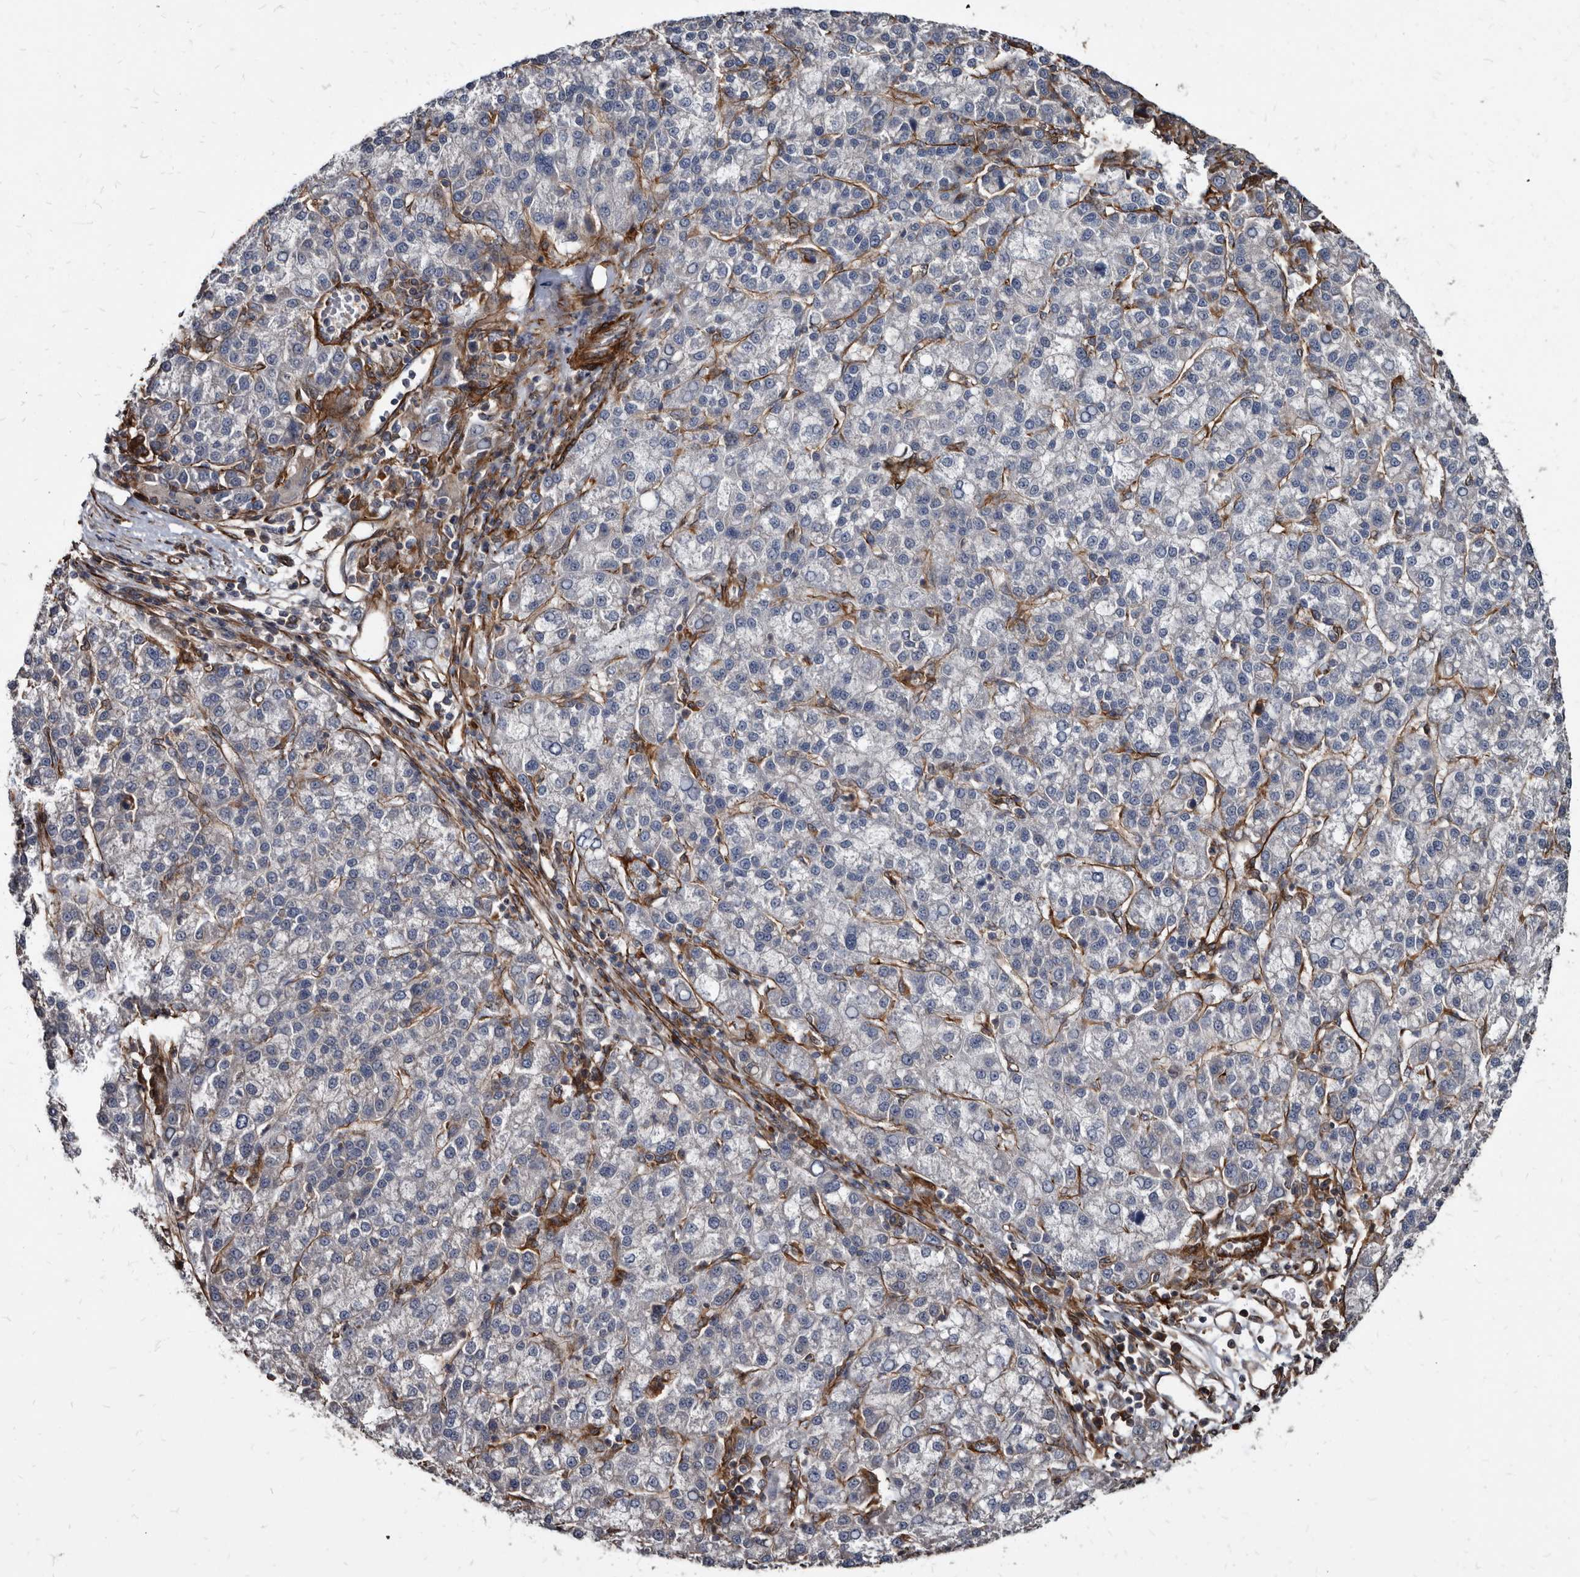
{"staining": {"intensity": "negative", "quantity": "none", "location": "none"}, "tissue": "liver cancer", "cell_type": "Tumor cells", "image_type": "cancer", "snomed": [{"axis": "morphology", "description": "Carcinoma, Hepatocellular, NOS"}, {"axis": "topography", "description": "Liver"}], "caption": "Tumor cells show no significant protein positivity in liver cancer.", "gene": "KCTD20", "patient": {"sex": "female", "age": 58}}